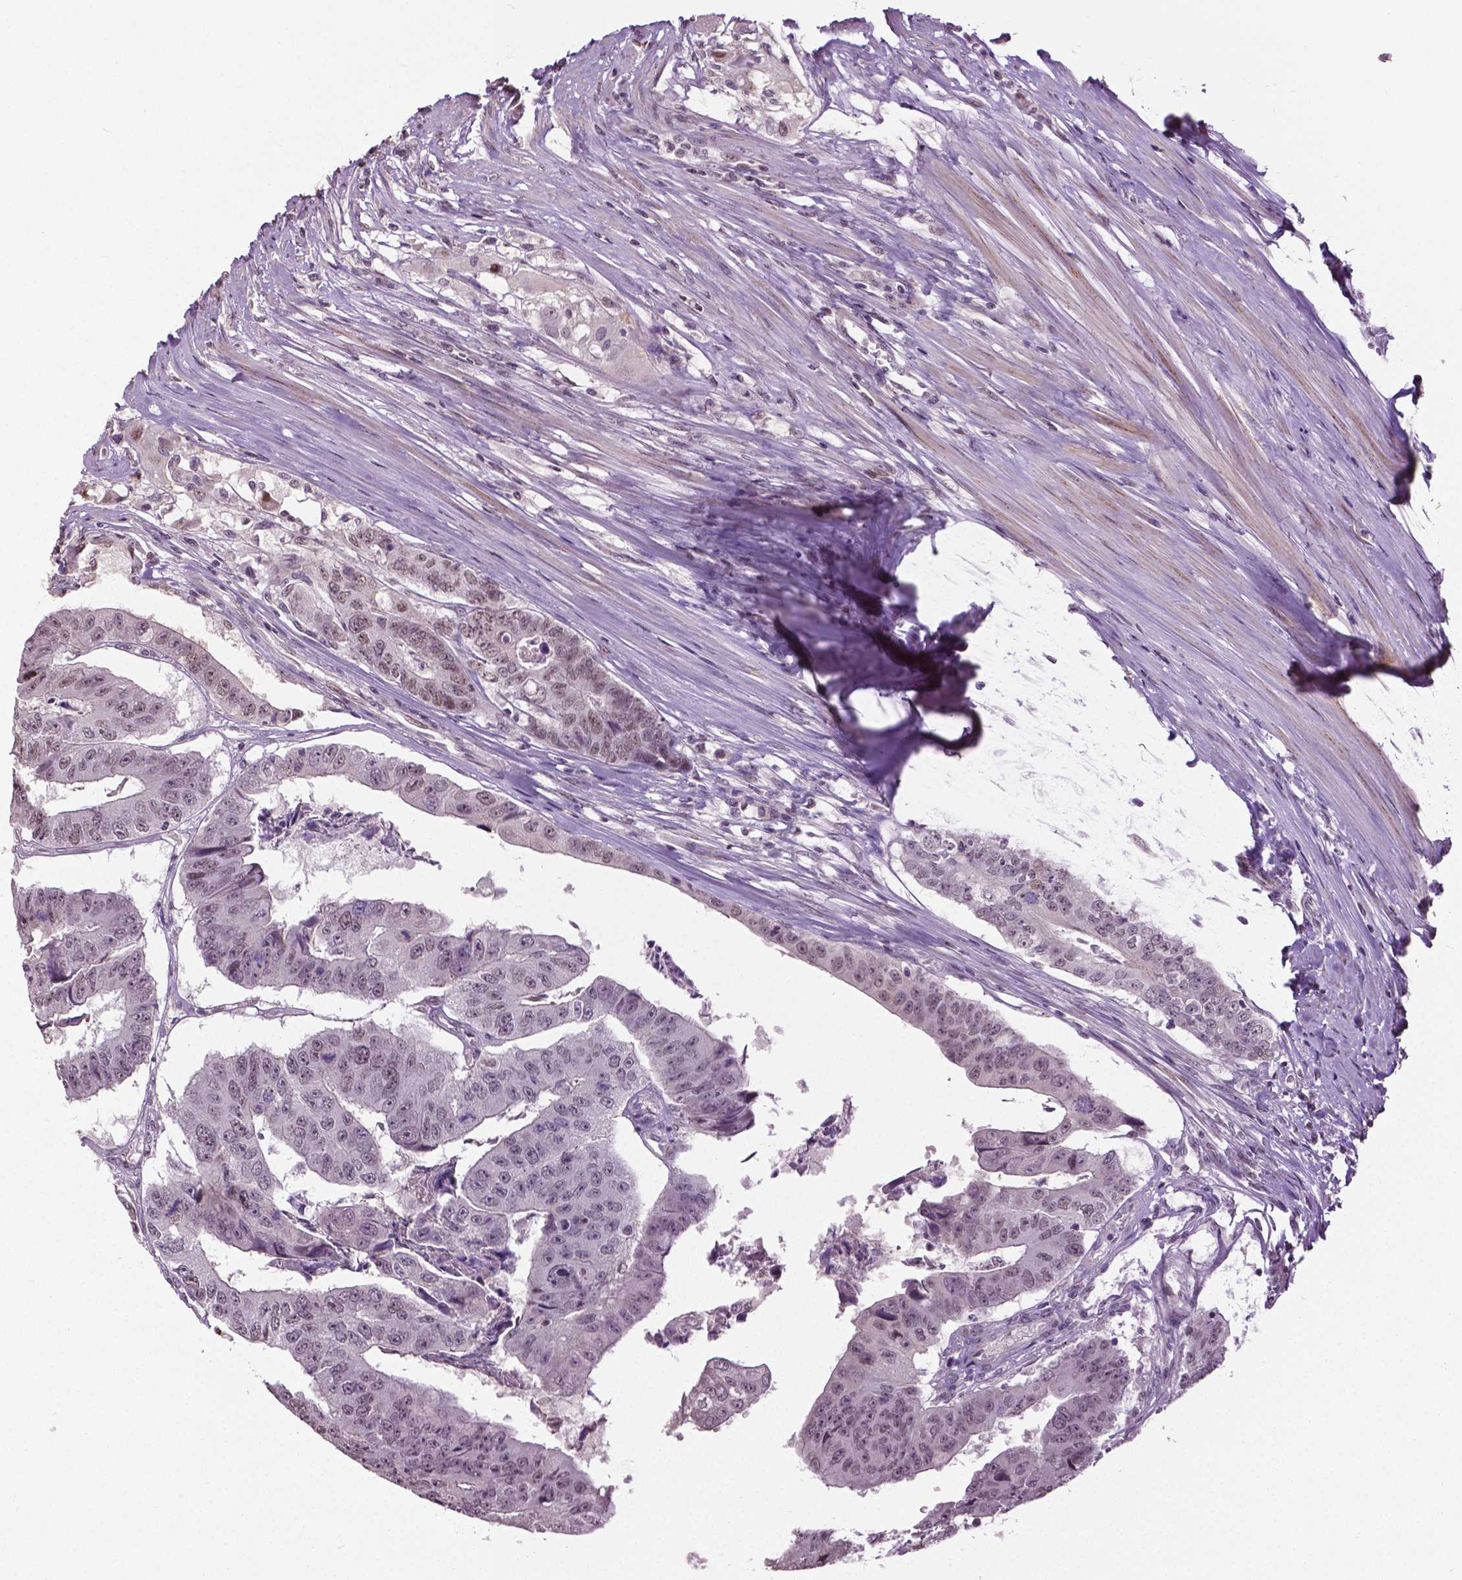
{"staining": {"intensity": "weak", "quantity": "<25%", "location": "nuclear"}, "tissue": "colorectal cancer", "cell_type": "Tumor cells", "image_type": "cancer", "snomed": [{"axis": "morphology", "description": "Adenocarcinoma, NOS"}, {"axis": "topography", "description": "Colon"}], "caption": "A high-resolution photomicrograph shows immunohistochemistry (IHC) staining of adenocarcinoma (colorectal), which exhibits no significant expression in tumor cells.", "gene": "DLX5", "patient": {"sex": "female", "age": 67}}